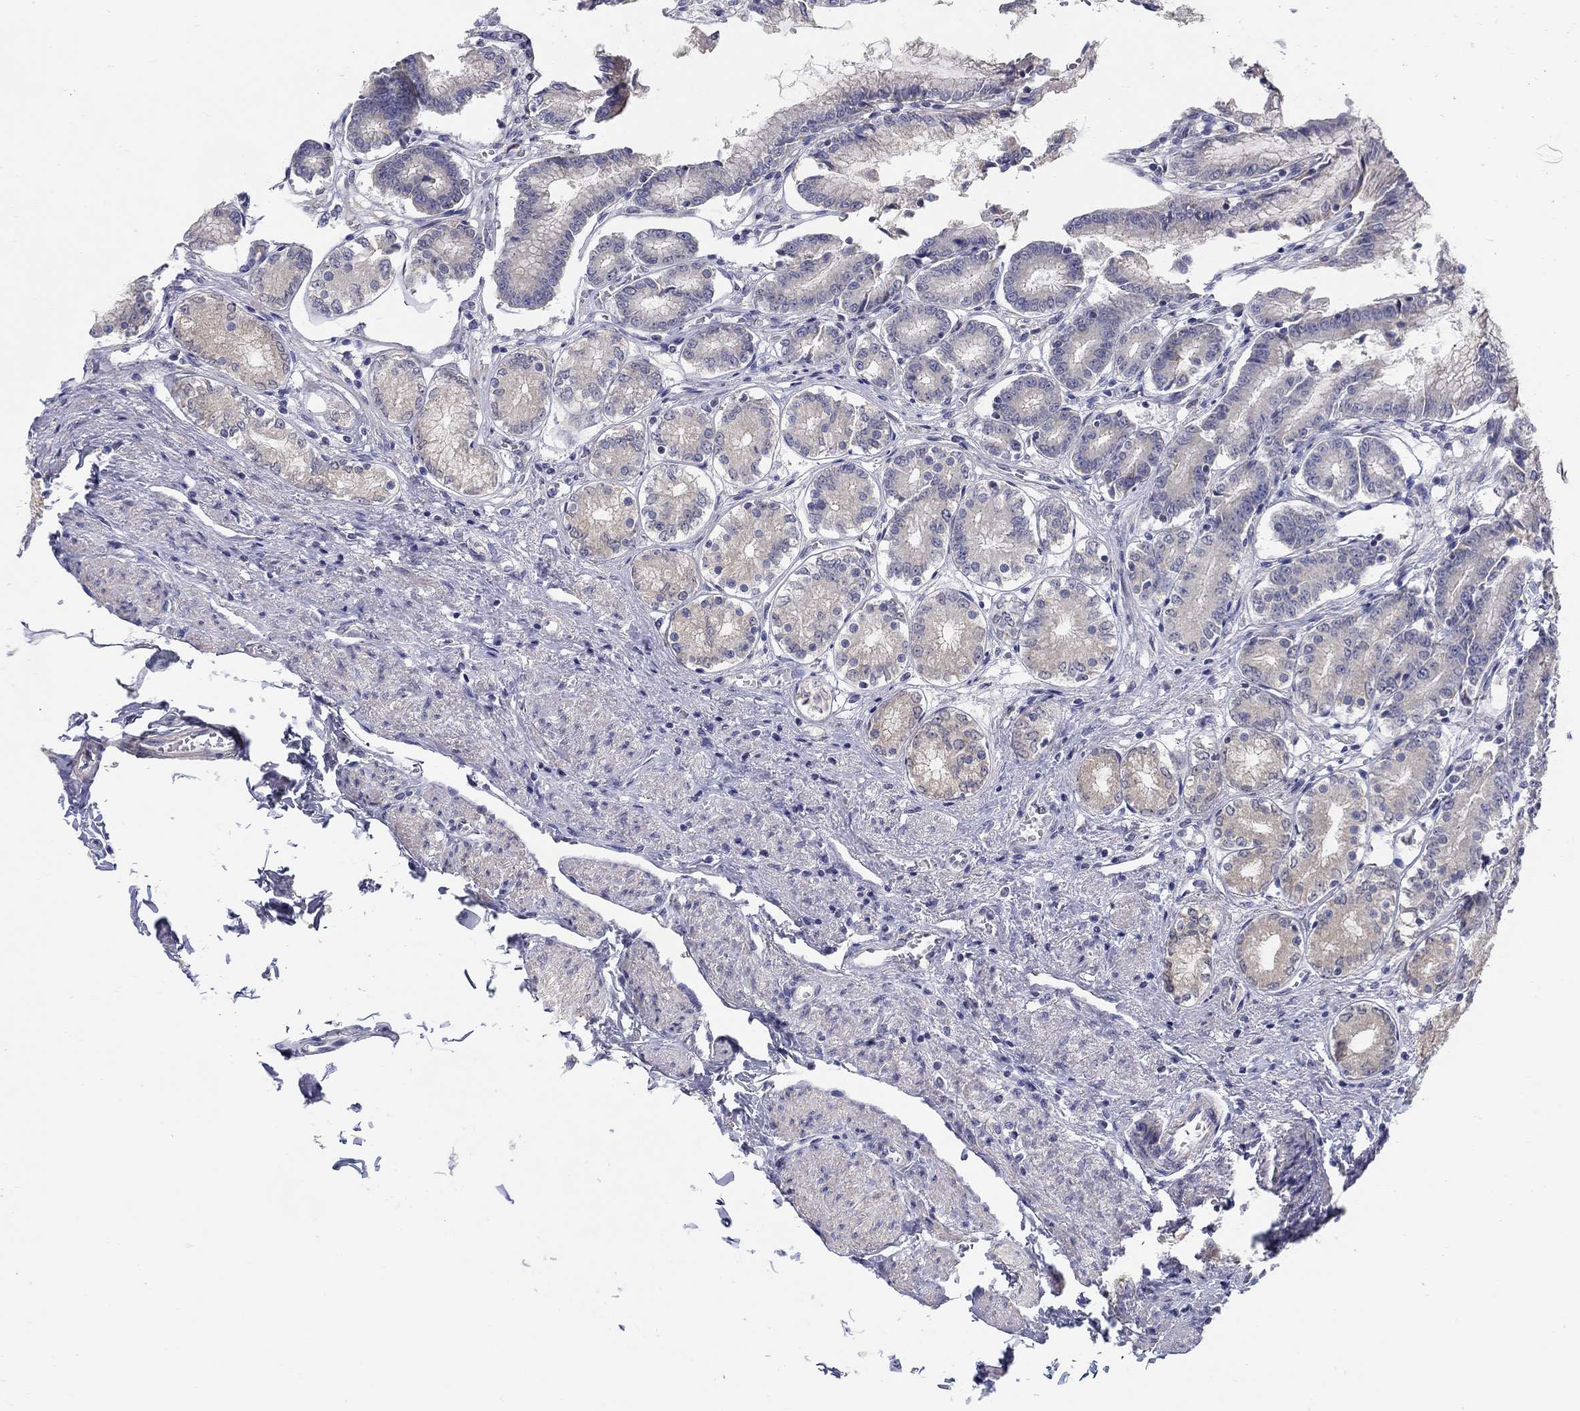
{"staining": {"intensity": "weak", "quantity": "25%-75%", "location": "cytoplasmic/membranous"}, "tissue": "stomach", "cell_type": "Glandular cells", "image_type": "normal", "snomed": [{"axis": "morphology", "description": "Normal tissue, NOS"}, {"axis": "topography", "description": "Stomach"}], "caption": "This micrograph reveals benign stomach stained with immunohistochemistry (IHC) to label a protein in brown. The cytoplasmic/membranous of glandular cells show weak positivity for the protein. Nuclei are counter-stained blue.", "gene": "ABCA4", "patient": {"sex": "female", "age": 65}}